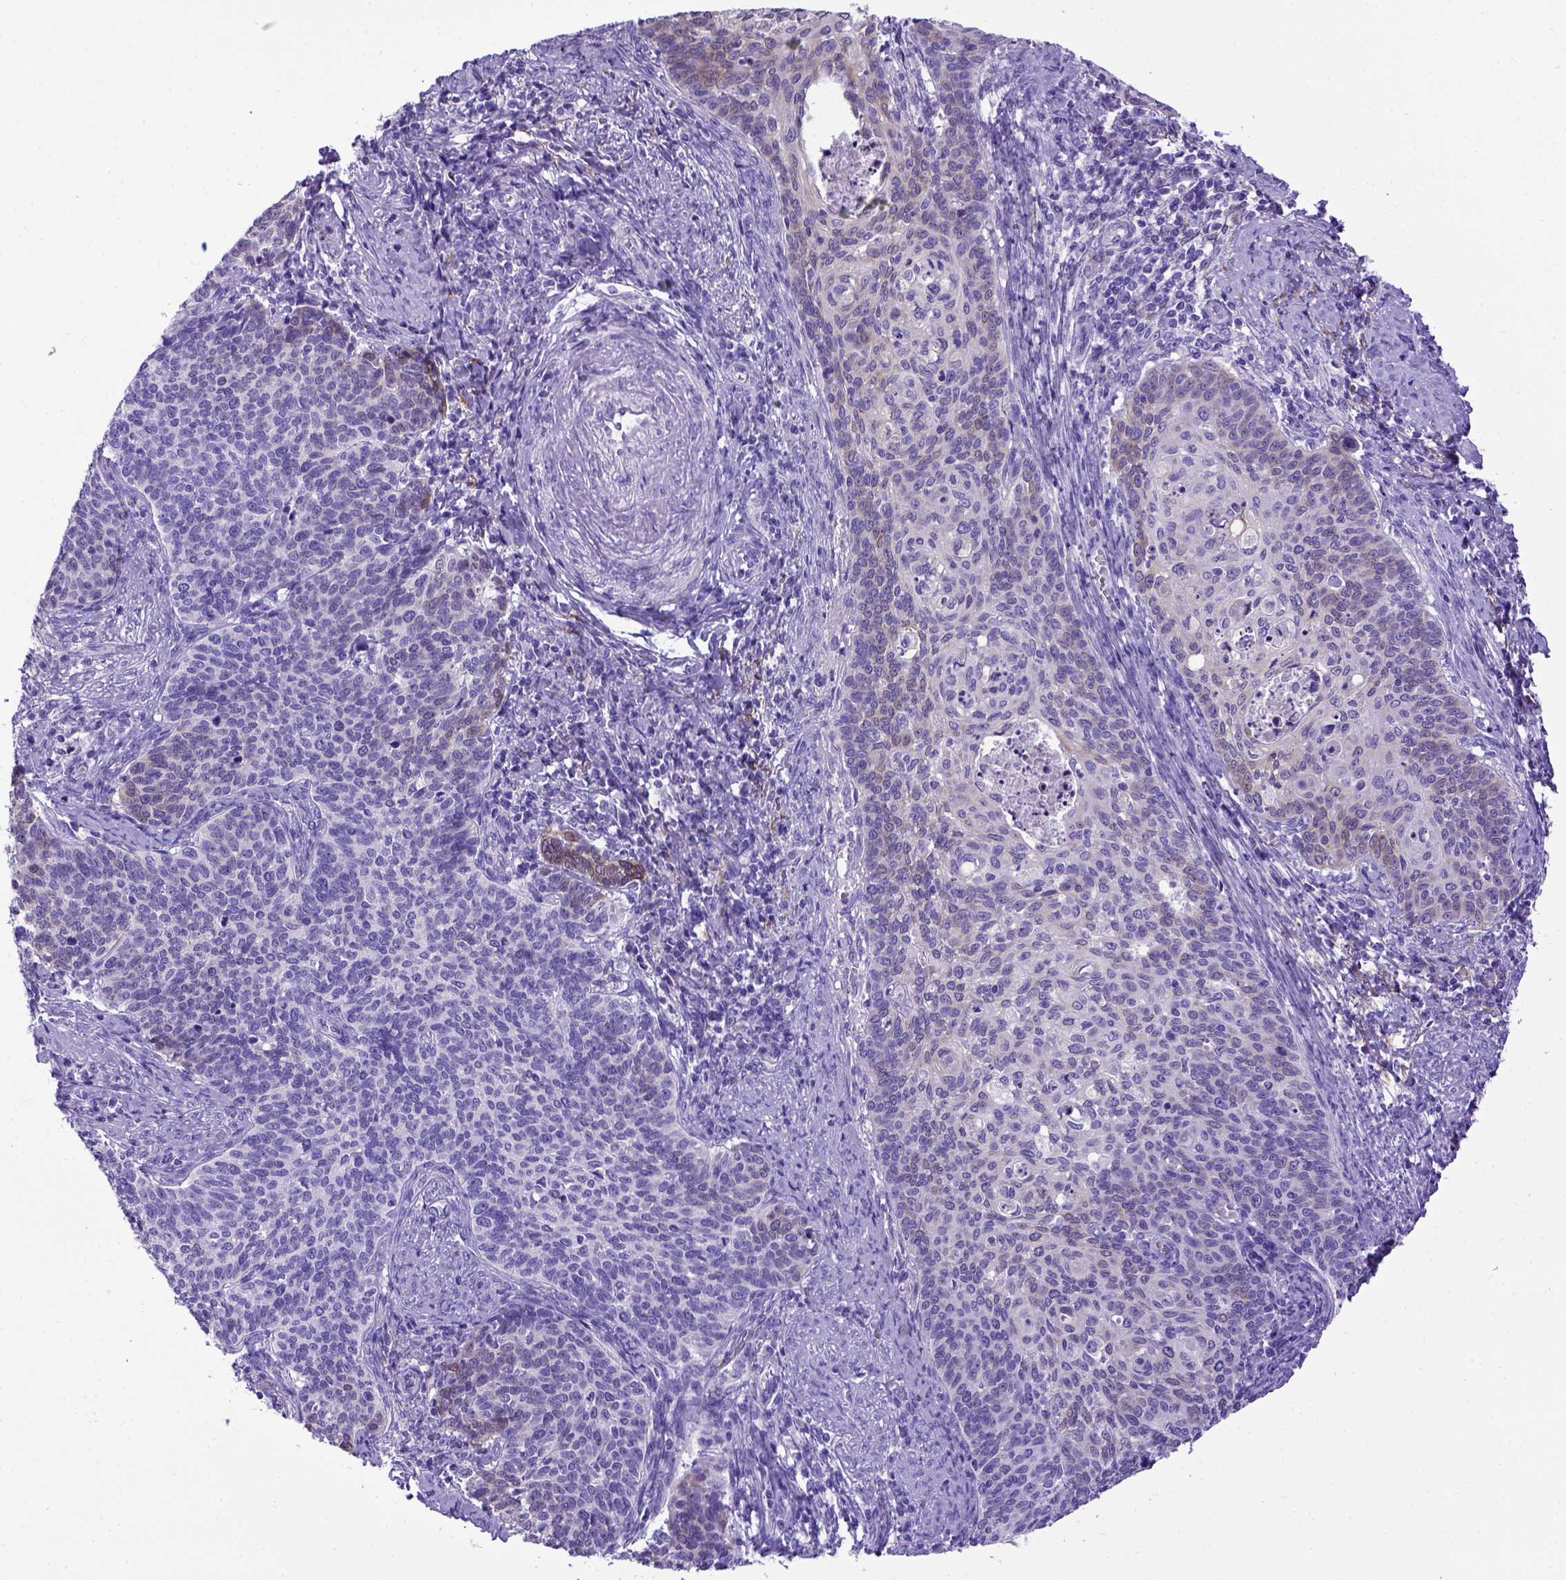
{"staining": {"intensity": "weak", "quantity": "<25%", "location": "cytoplasmic/membranous"}, "tissue": "cervical cancer", "cell_type": "Tumor cells", "image_type": "cancer", "snomed": [{"axis": "morphology", "description": "Normal tissue, NOS"}, {"axis": "morphology", "description": "Squamous cell carcinoma, NOS"}, {"axis": "topography", "description": "Cervix"}], "caption": "IHC of cervical cancer (squamous cell carcinoma) exhibits no positivity in tumor cells.", "gene": "PTGES", "patient": {"sex": "female", "age": 39}}